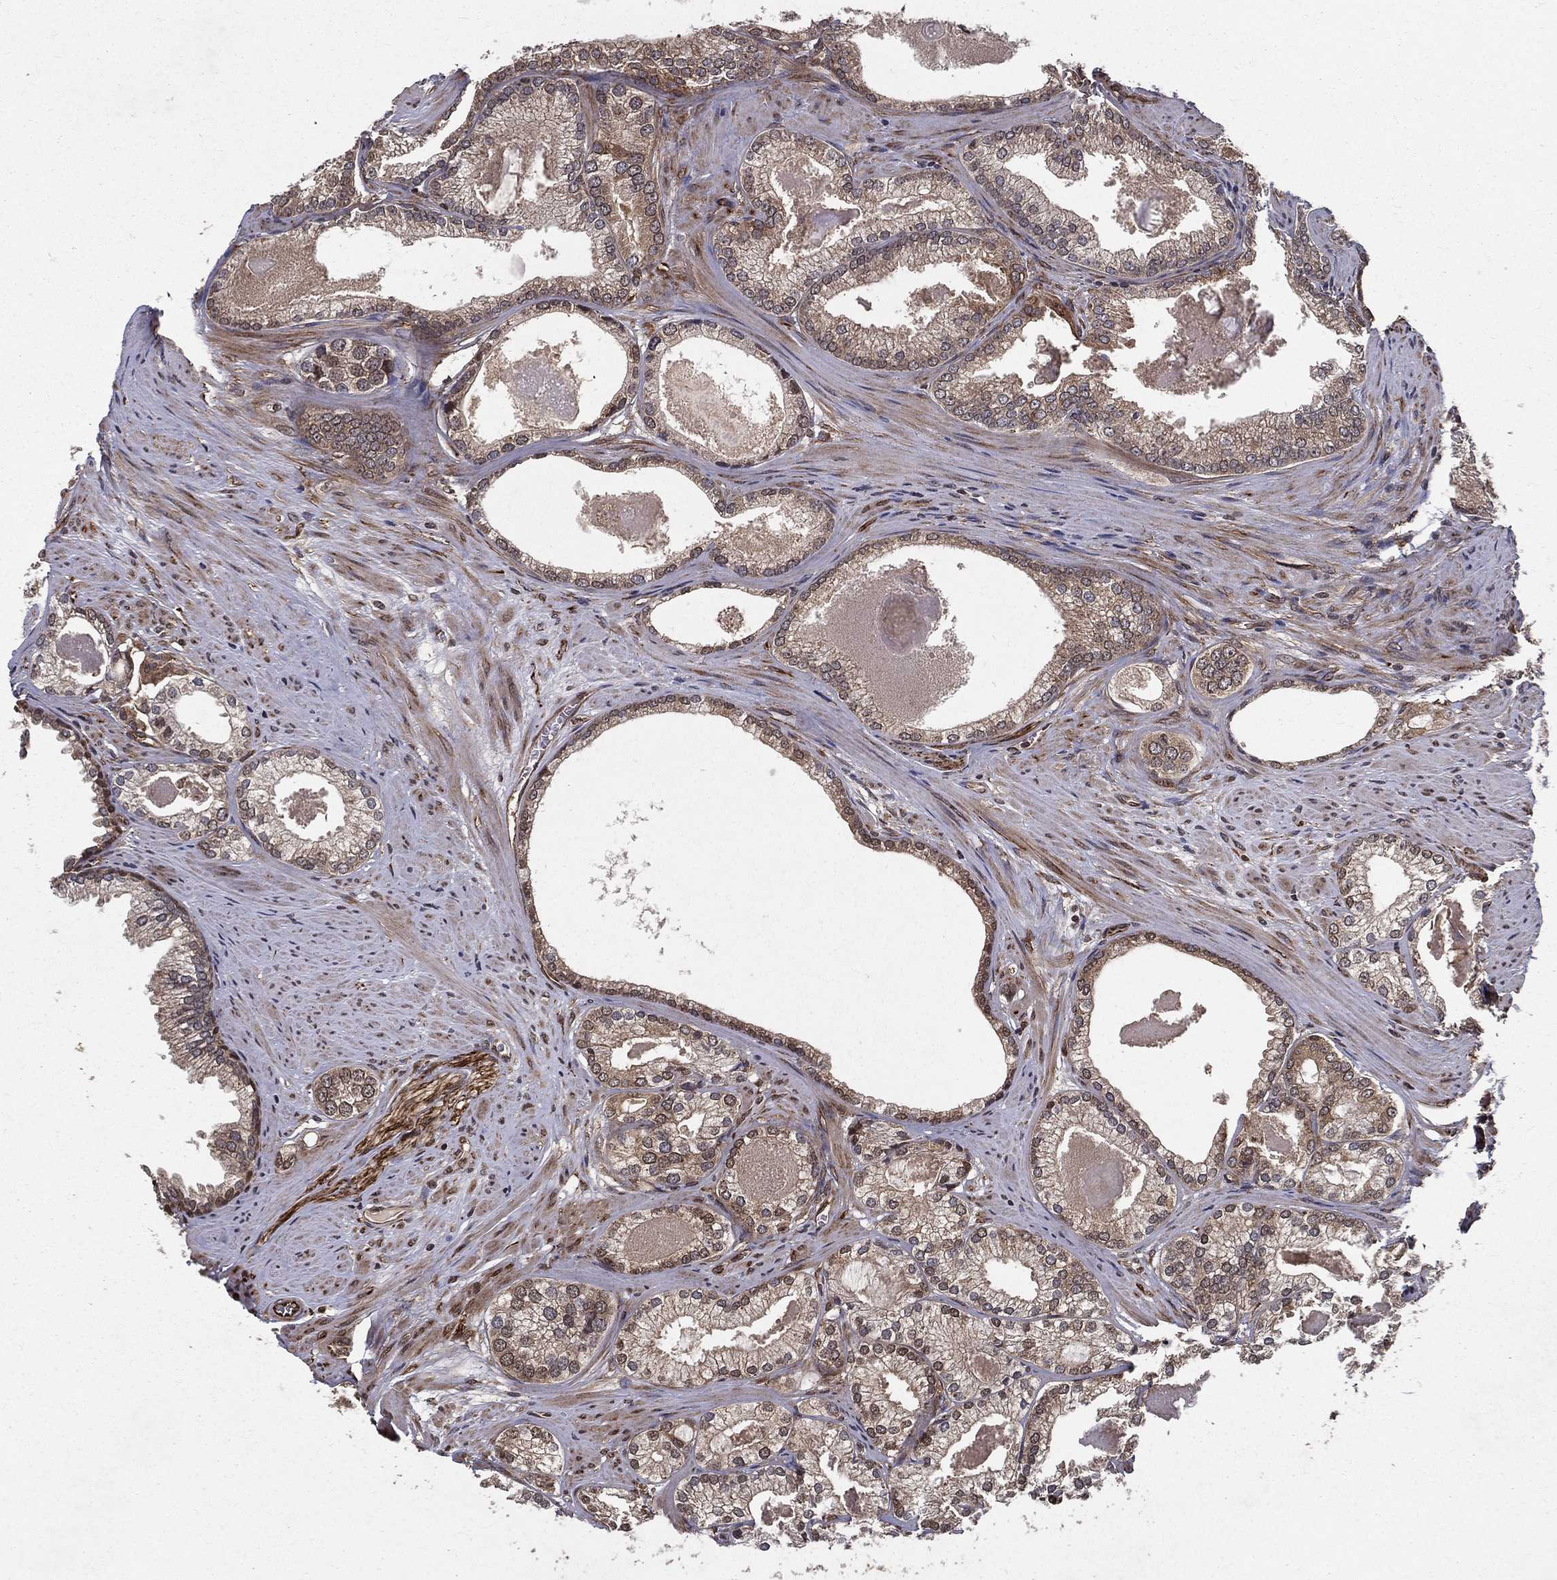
{"staining": {"intensity": "weak", "quantity": ">75%", "location": "cytoplasmic/membranous"}, "tissue": "prostate cancer", "cell_type": "Tumor cells", "image_type": "cancer", "snomed": [{"axis": "morphology", "description": "Adenocarcinoma, High grade"}, {"axis": "topography", "description": "Prostate and seminal vesicle, NOS"}], "caption": "Adenocarcinoma (high-grade) (prostate) stained with DAB (3,3'-diaminobenzidine) IHC exhibits low levels of weak cytoplasmic/membranous positivity in approximately >75% of tumor cells.", "gene": "CERS2", "patient": {"sex": "male", "age": 62}}